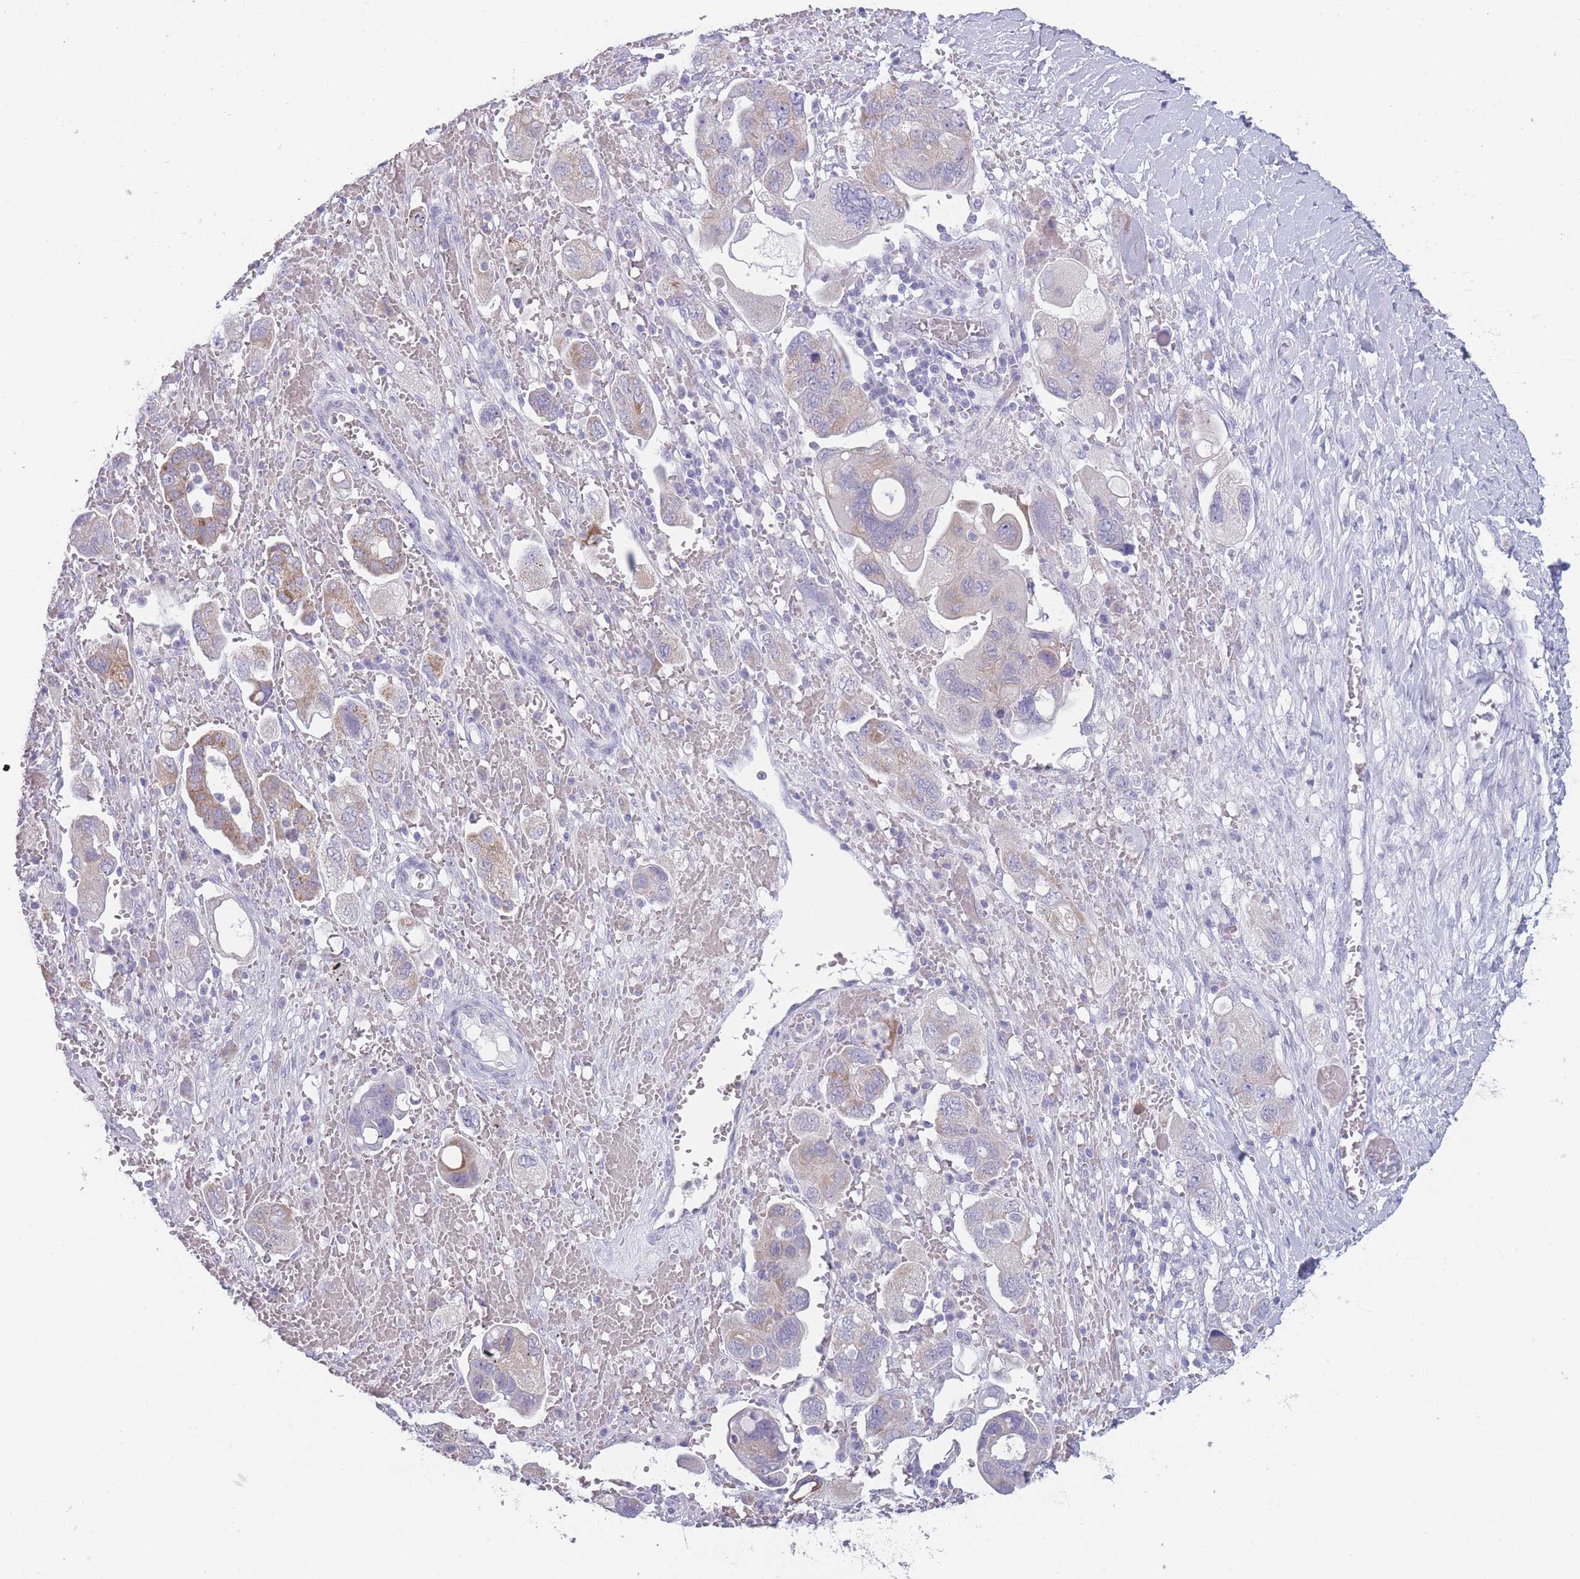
{"staining": {"intensity": "weak", "quantity": "25%-75%", "location": "cytoplasmic/membranous"}, "tissue": "ovarian cancer", "cell_type": "Tumor cells", "image_type": "cancer", "snomed": [{"axis": "morphology", "description": "Carcinoma, NOS"}, {"axis": "morphology", "description": "Cystadenocarcinoma, serous, NOS"}, {"axis": "topography", "description": "Ovary"}], "caption": "A histopathology image of ovarian cancer stained for a protein shows weak cytoplasmic/membranous brown staining in tumor cells.", "gene": "DCANP1", "patient": {"sex": "female", "age": 69}}